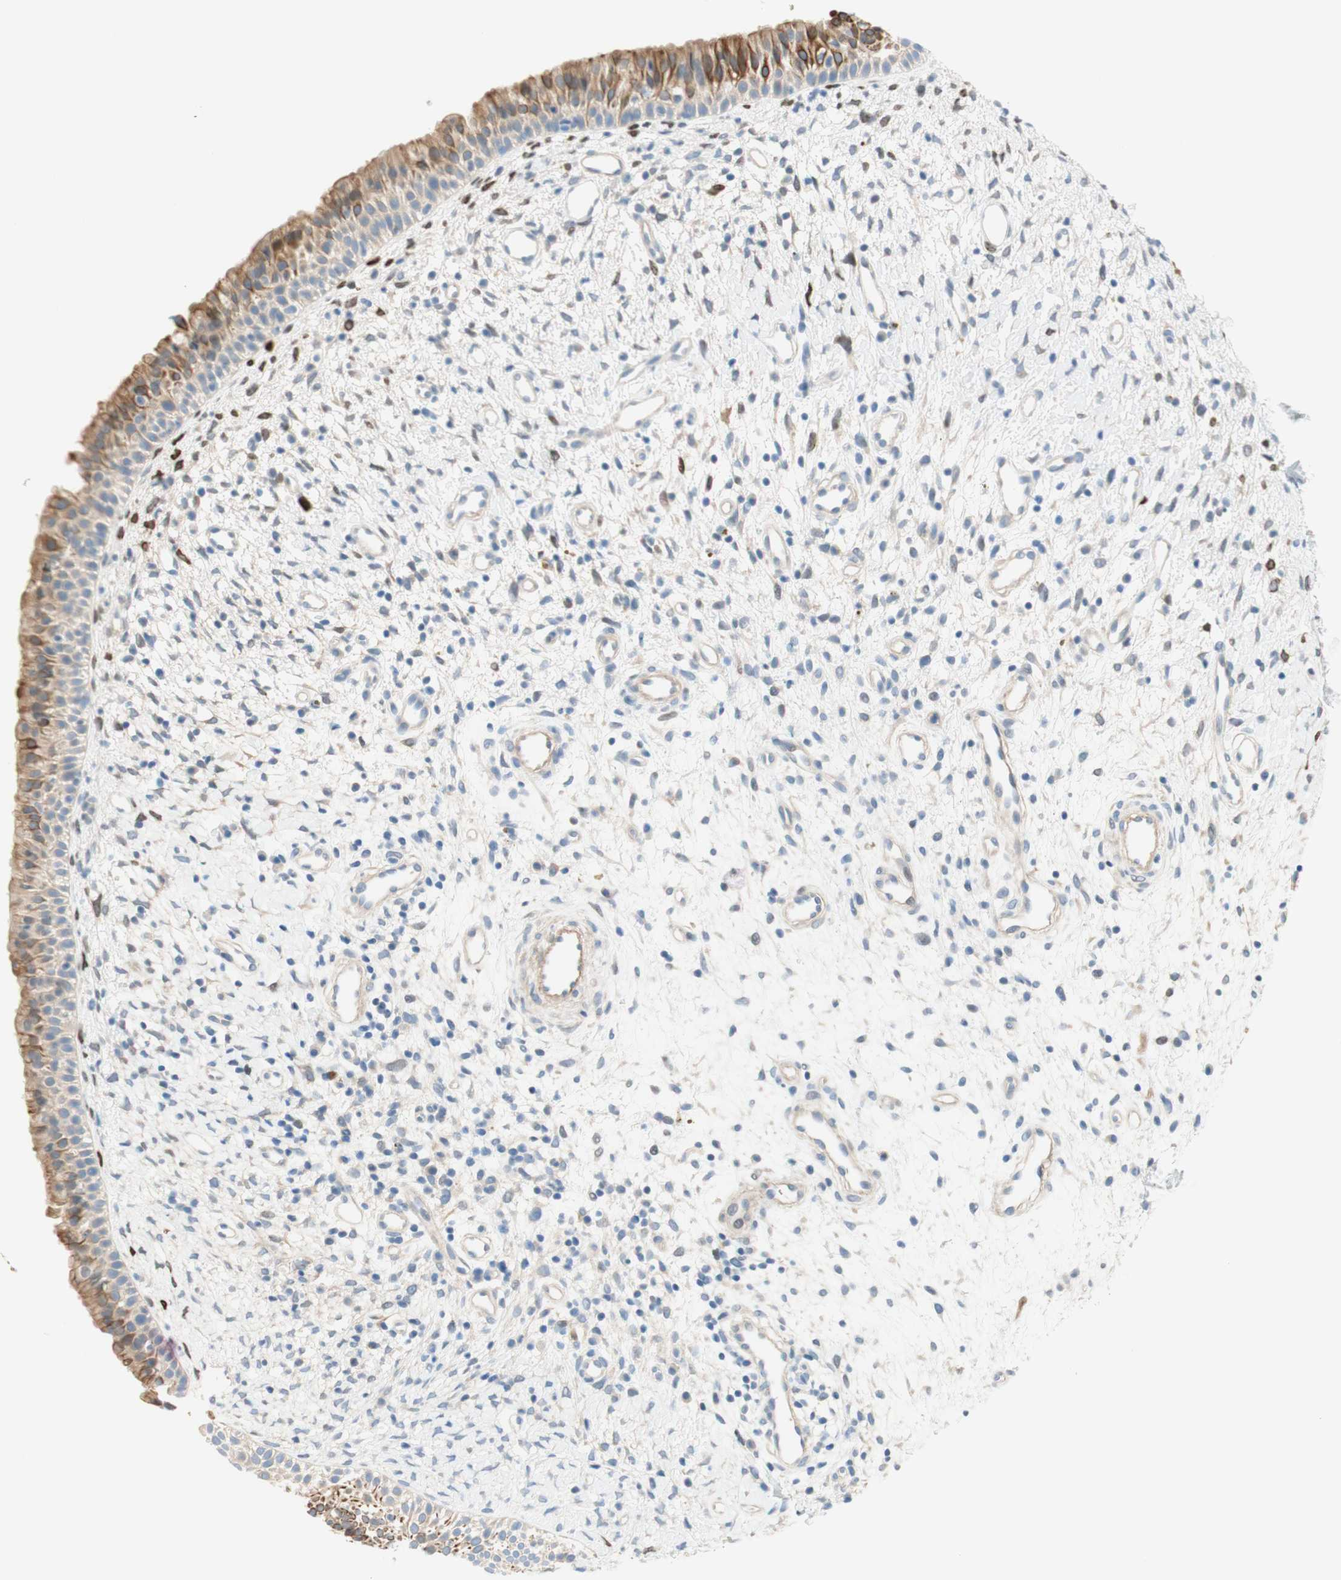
{"staining": {"intensity": "moderate", "quantity": "25%-75%", "location": "cytoplasmic/membranous"}, "tissue": "nasopharynx", "cell_type": "Respiratory epithelial cells", "image_type": "normal", "snomed": [{"axis": "morphology", "description": "Normal tissue, NOS"}, {"axis": "topography", "description": "Nasopharynx"}], "caption": "A high-resolution micrograph shows immunohistochemistry staining of normal nasopharynx, which exhibits moderate cytoplasmic/membranous staining in about 25%-75% of respiratory epithelial cells. Nuclei are stained in blue.", "gene": "ENTREP2", "patient": {"sex": "male", "age": 22}}